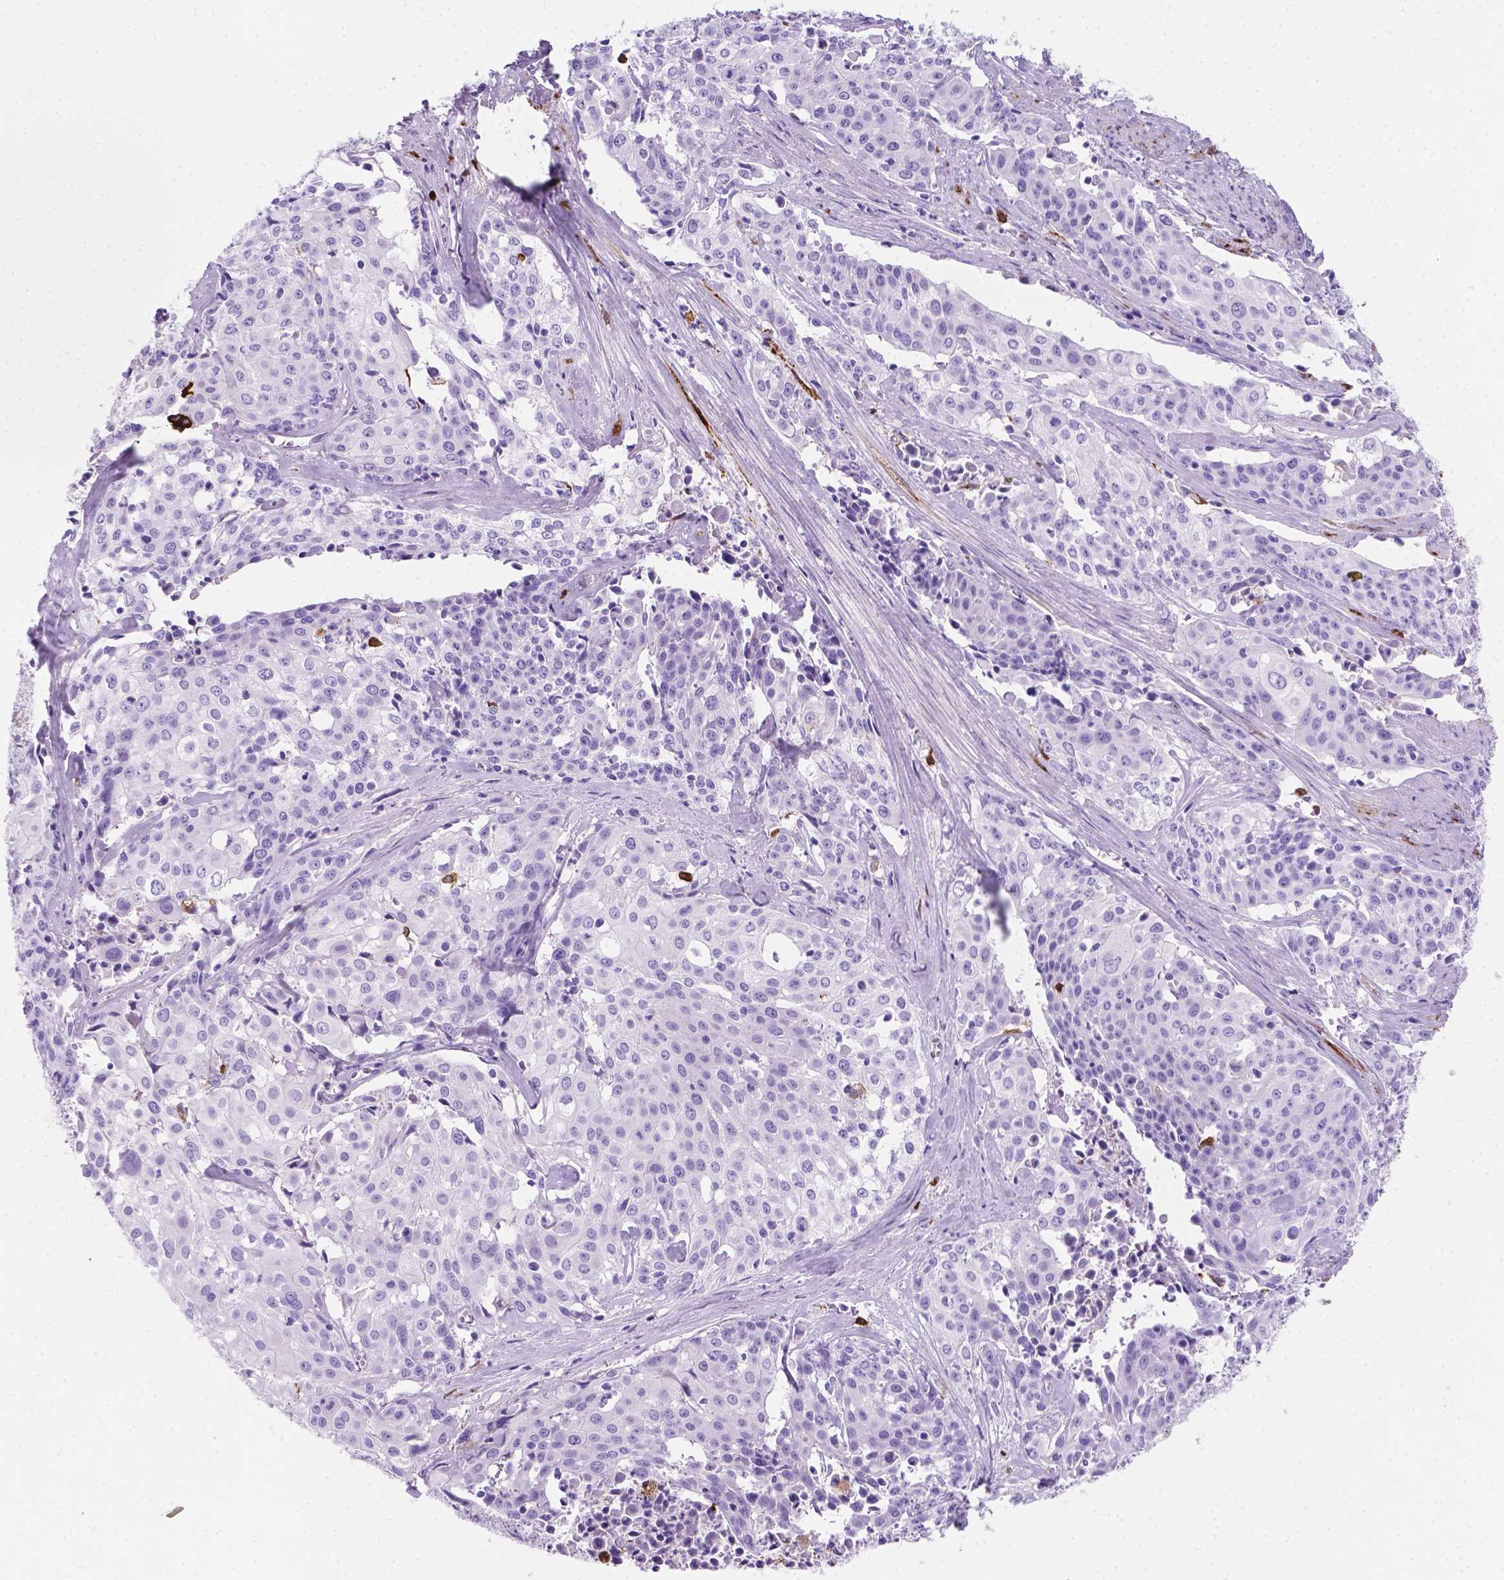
{"staining": {"intensity": "negative", "quantity": "none", "location": "none"}, "tissue": "cervical cancer", "cell_type": "Tumor cells", "image_type": "cancer", "snomed": [{"axis": "morphology", "description": "Squamous cell carcinoma, NOS"}, {"axis": "topography", "description": "Cervix"}], "caption": "Cervical cancer stained for a protein using immunohistochemistry (IHC) displays no expression tumor cells.", "gene": "MACF1", "patient": {"sex": "female", "age": 39}}